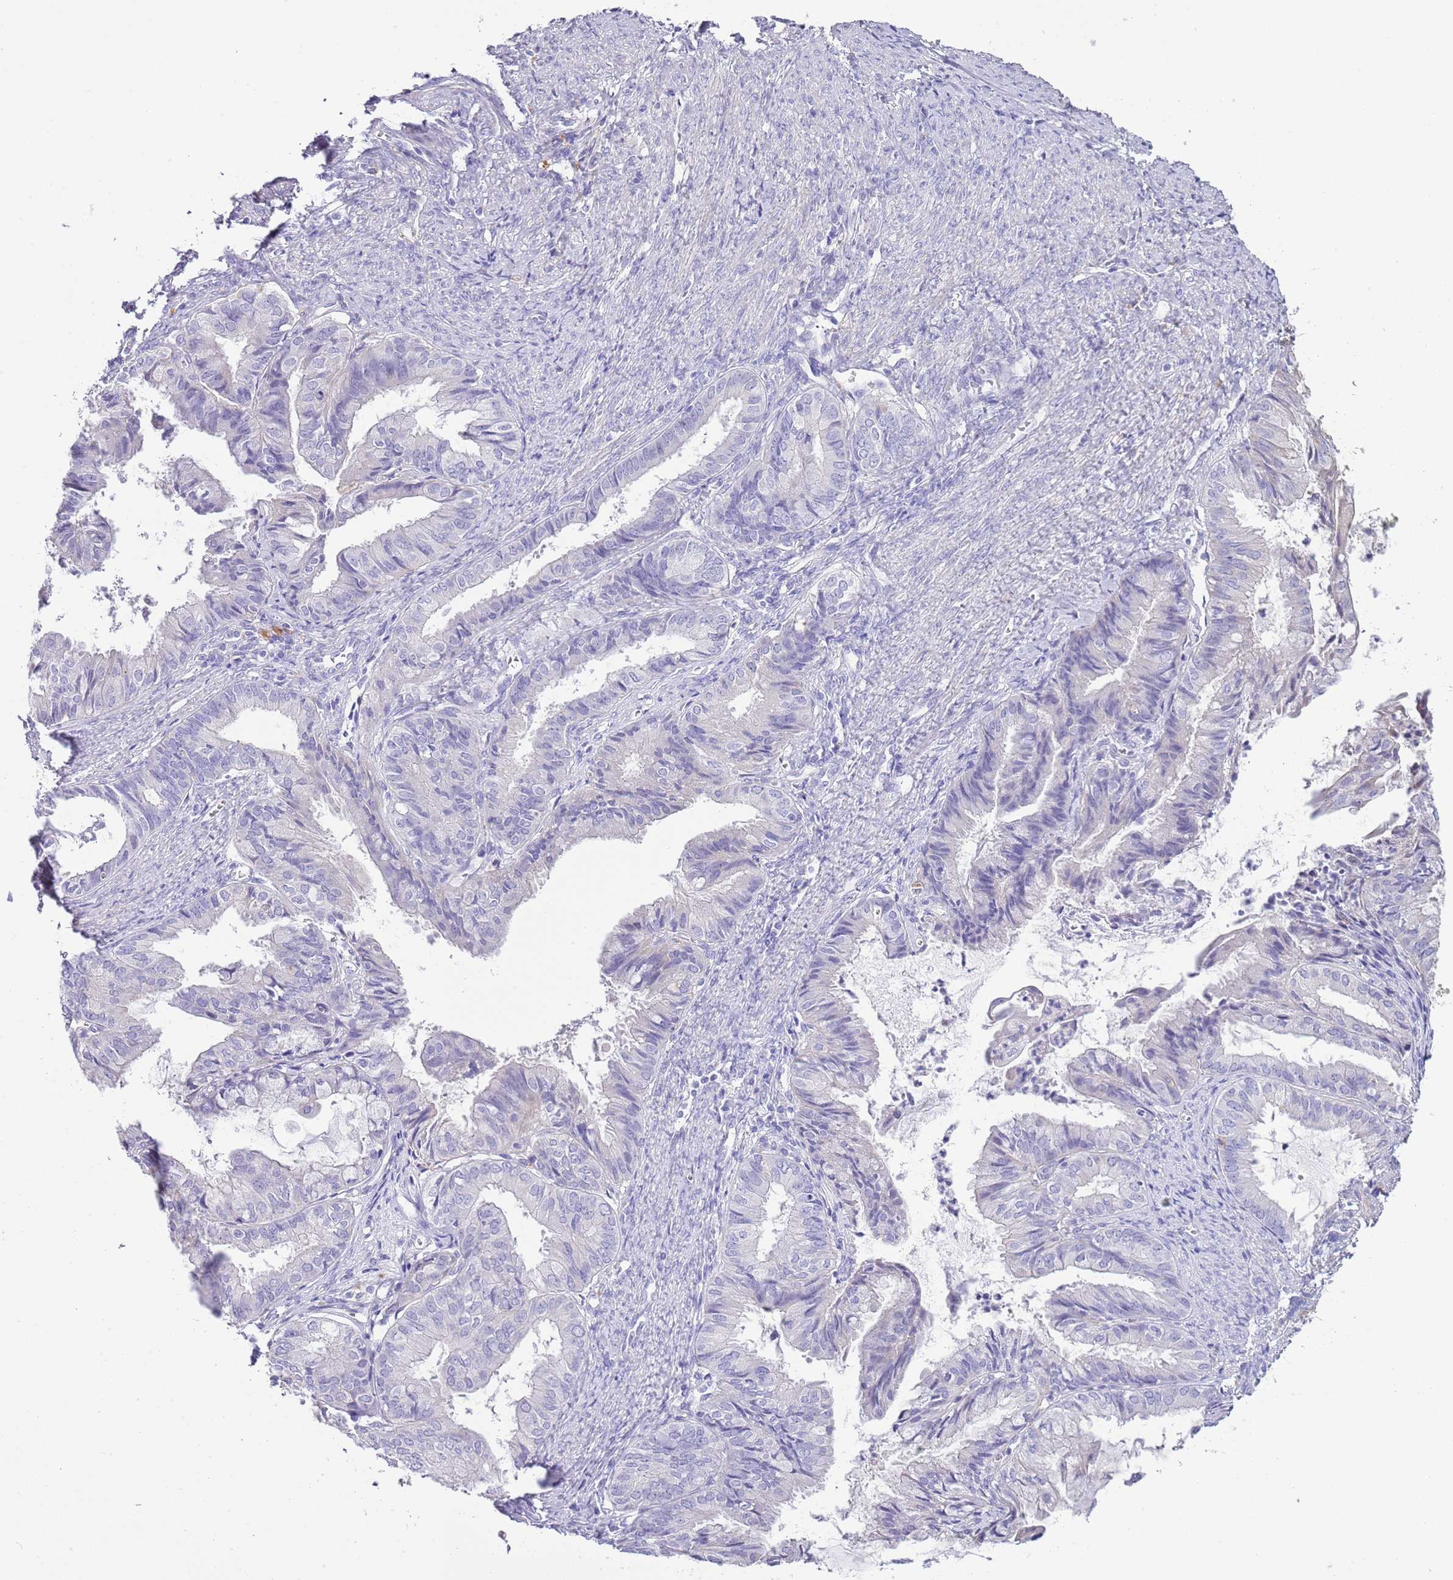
{"staining": {"intensity": "negative", "quantity": "none", "location": "none"}, "tissue": "endometrial cancer", "cell_type": "Tumor cells", "image_type": "cancer", "snomed": [{"axis": "morphology", "description": "Adenocarcinoma, NOS"}, {"axis": "topography", "description": "Endometrium"}], "caption": "Tumor cells show no significant staining in endometrial cancer. (DAB immunohistochemistry visualized using brightfield microscopy, high magnification).", "gene": "ABHD17C", "patient": {"sex": "female", "age": 86}}